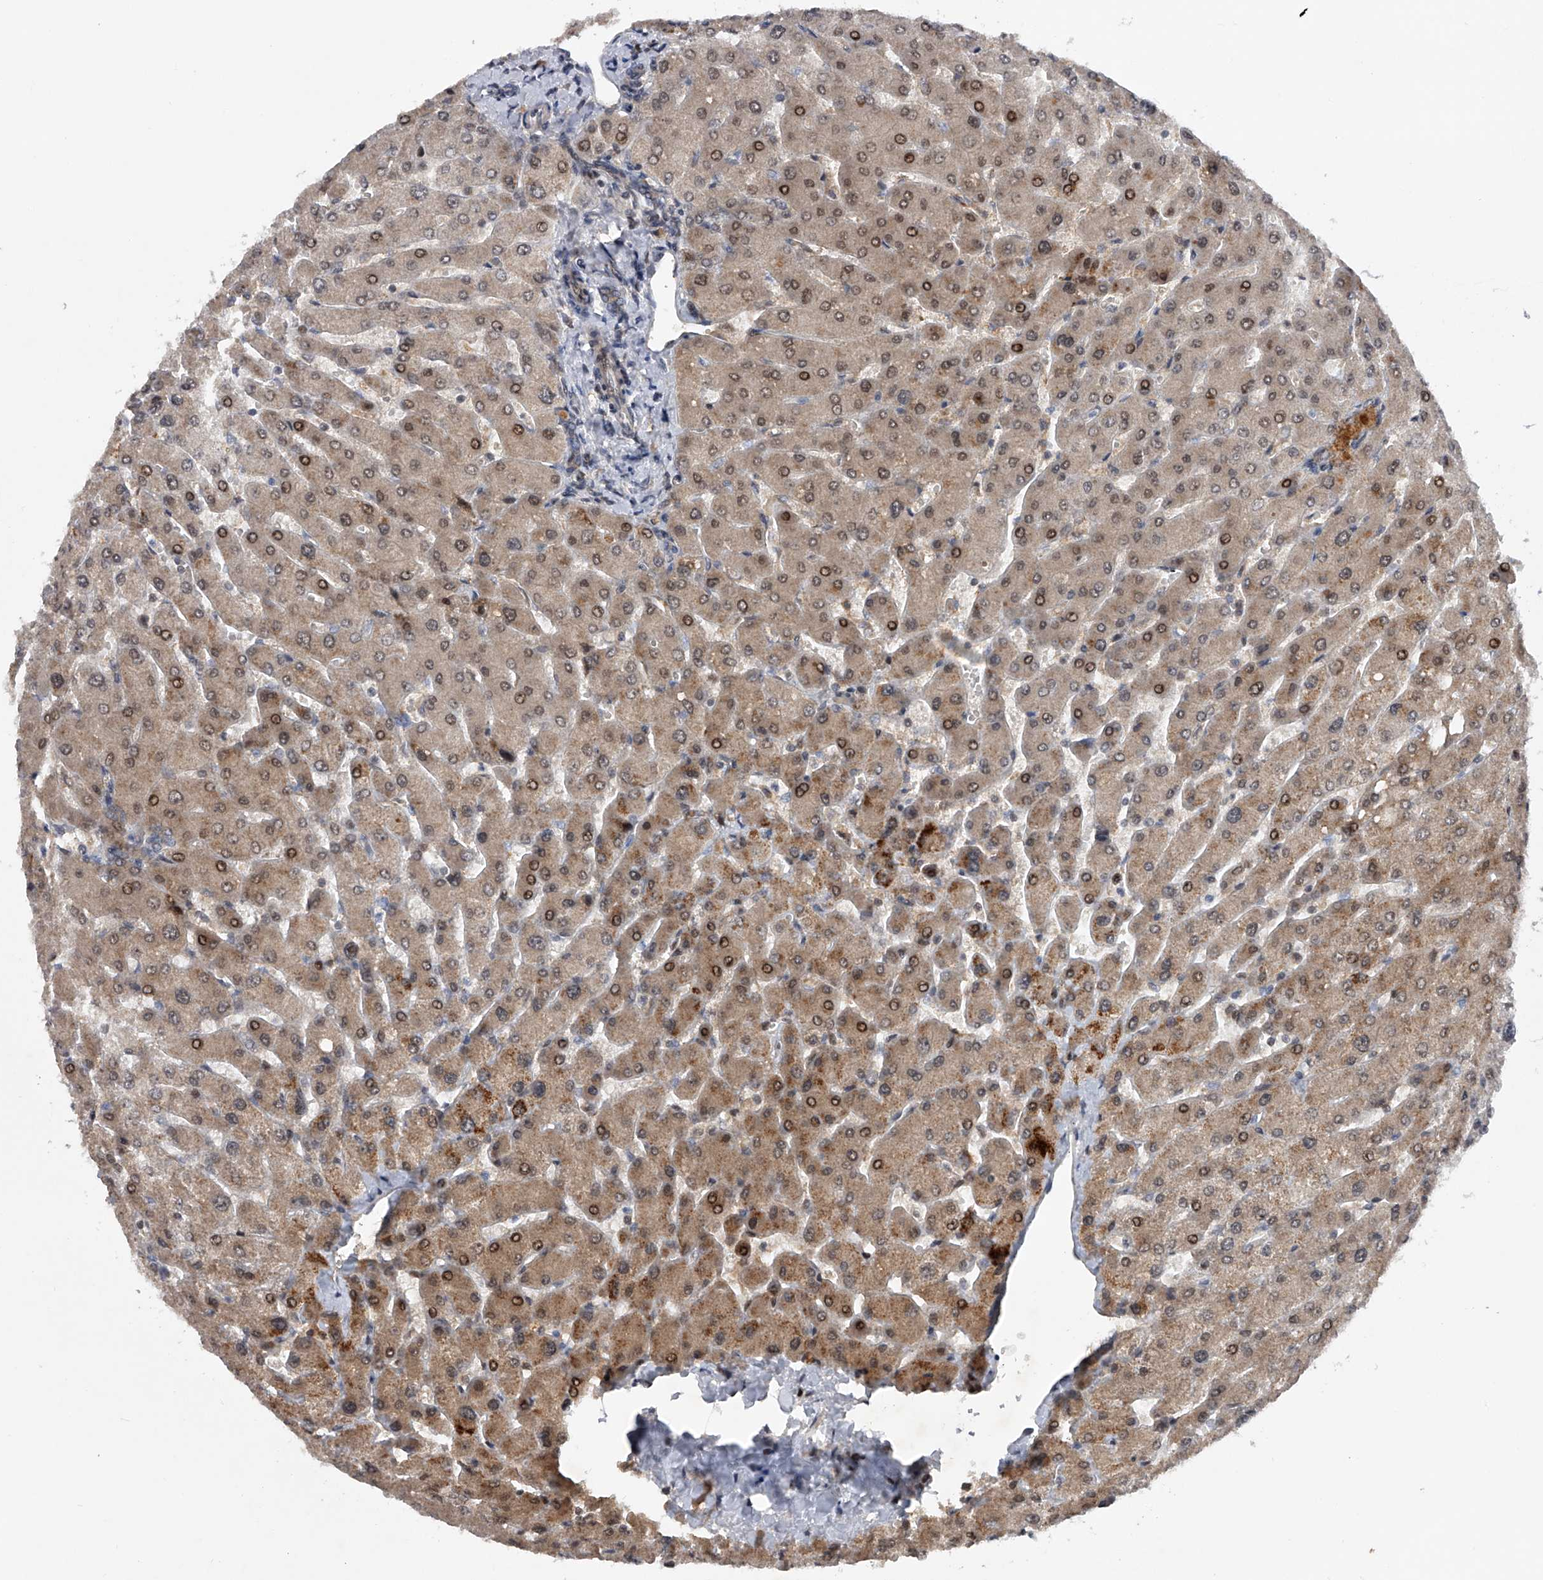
{"staining": {"intensity": "weak", "quantity": "<25%", "location": "cytoplasmic/membranous"}, "tissue": "liver", "cell_type": "Cholangiocytes", "image_type": "normal", "snomed": [{"axis": "morphology", "description": "Normal tissue, NOS"}, {"axis": "topography", "description": "Liver"}], "caption": "Cholangiocytes are negative for brown protein staining in benign liver. Nuclei are stained in blue.", "gene": "RWDD2A", "patient": {"sex": "male", "age": 55}}